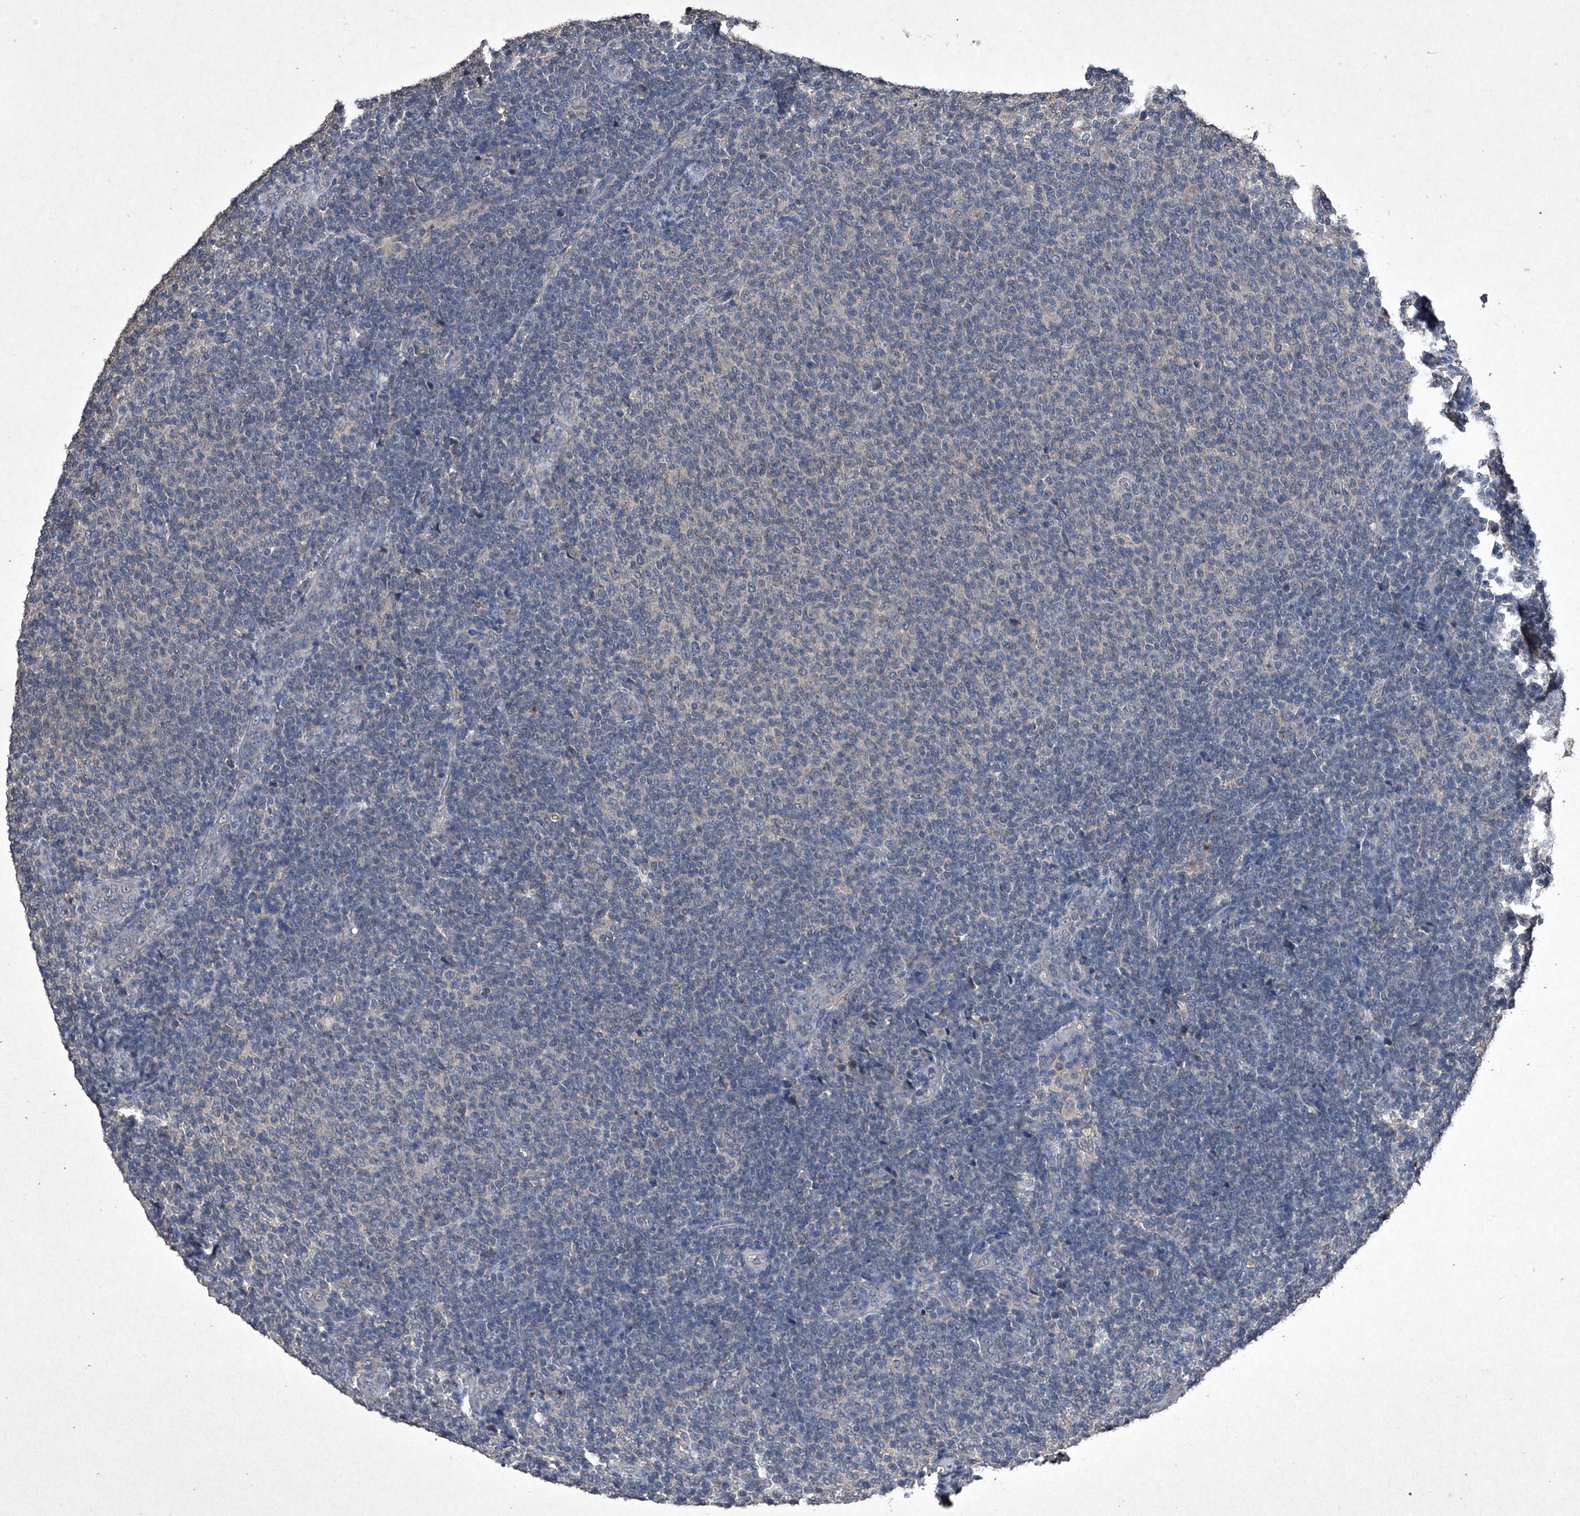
{"staining": {"intensity": "negative", "quantity": "none", "location": "none"}, "tissue": "lymphoma", "cell_type": "Tumor cells", "image_type": "cancer", "snomed": [{"axis": "morphology", "description": "Malignant lymphoma, non-Hodgkin's type, Low grade"}, {"axis": "topography", "description": "Lymph node"}], "caption": "Protein analysis of low-grade malignant lymphoma, non-Hodgkin's type reveals no significant staining in tumor cells.", "gene": "MAPKAP1", "patient": {"sex": "male", "age": 66}}